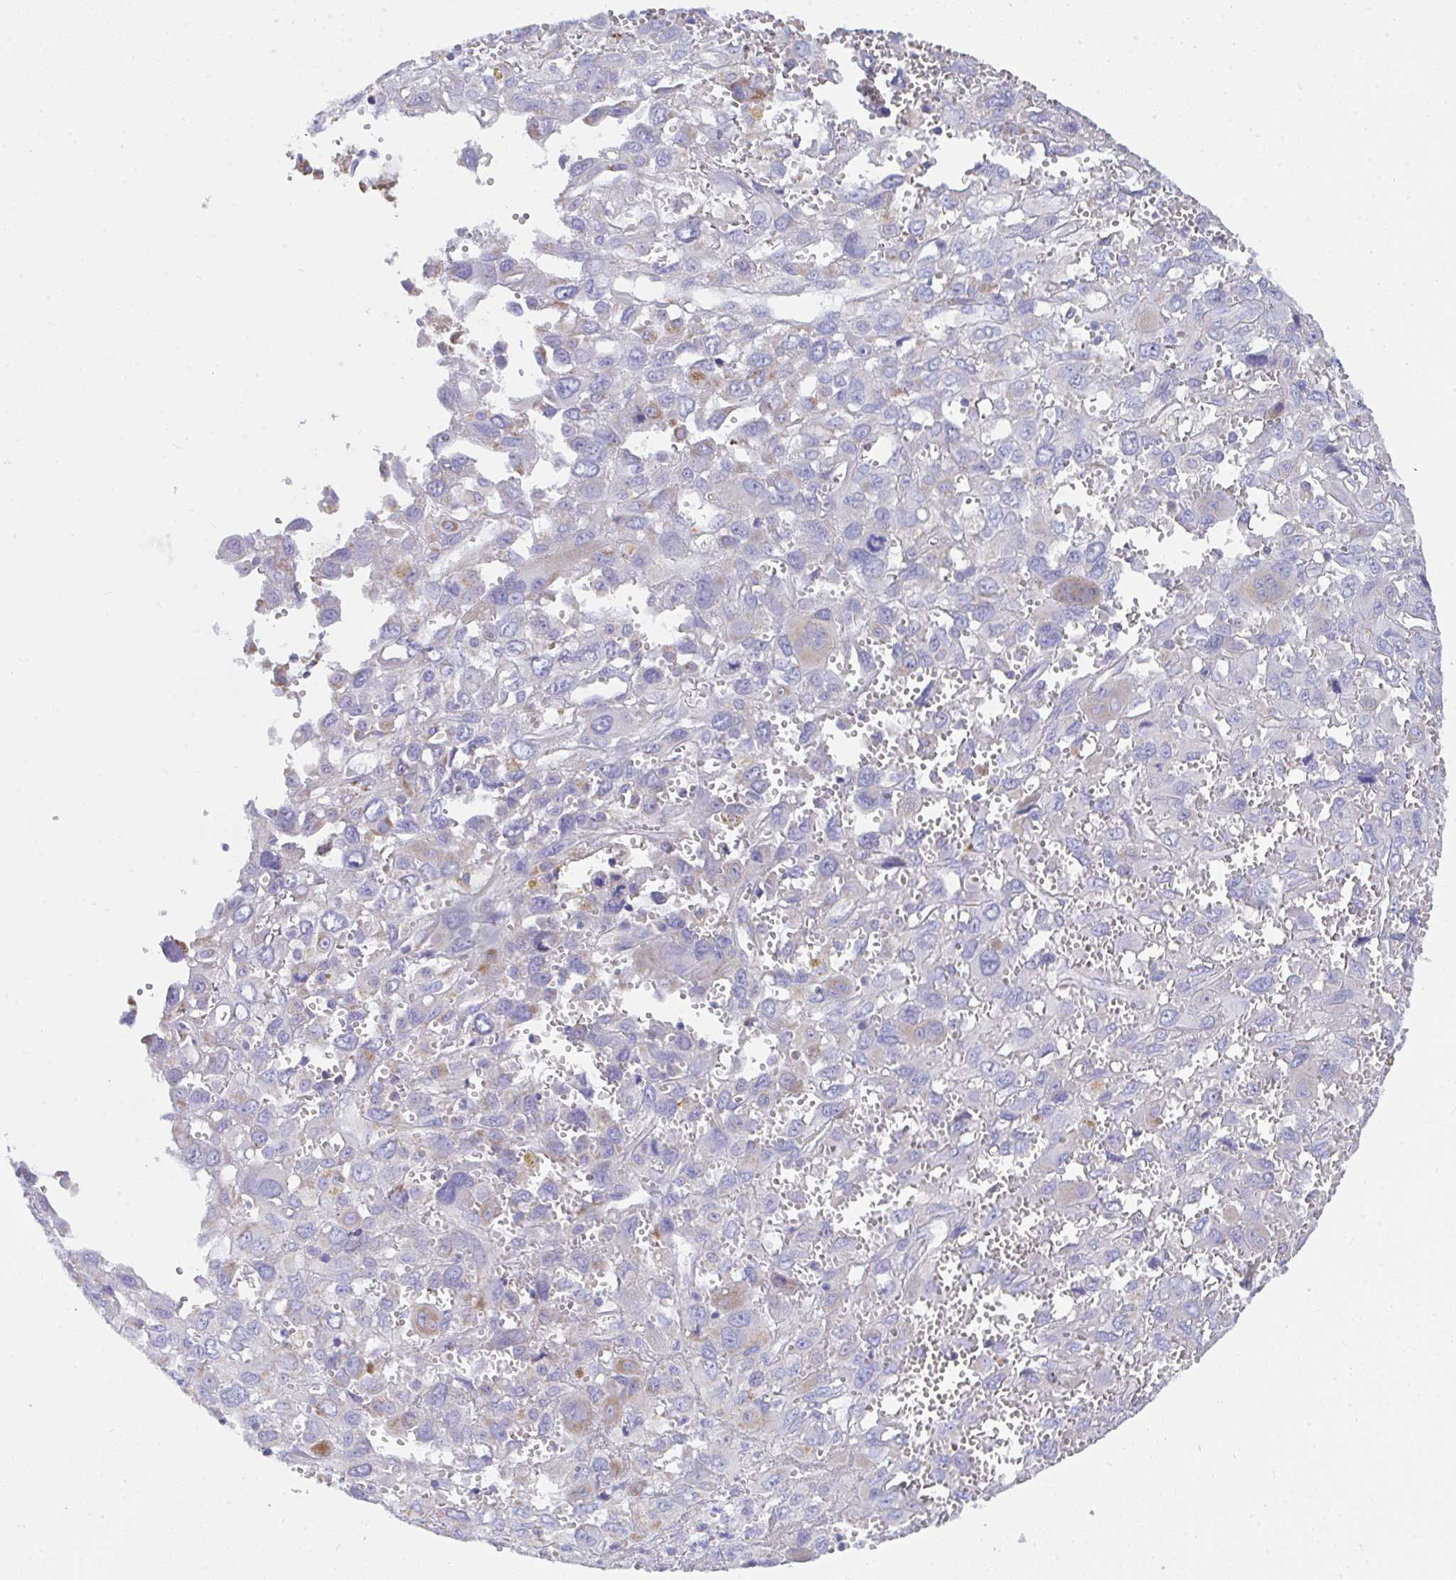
{"staining": {"intensity": "weak", "quantity": "25%-75%", "location": "cytoplasmic/membranous"}, "tissue": "pancreatic cancer", "cell_type": "Tumor cells", "image_type": "cancer", "snomed": [{"axis": "morphology", "description": "Adenocarcinoma, NOS"}, {"axis": "topography", "description": "Pancreas"}], "caption": "Immunohistochemical staining of human pancreatic cancer reveals weak cytoplasmic/membranous protein expression in about 25%-75% of tumor cells.", "gene": "AIFM1", "patient": {"sex": "female", "age": 47}}